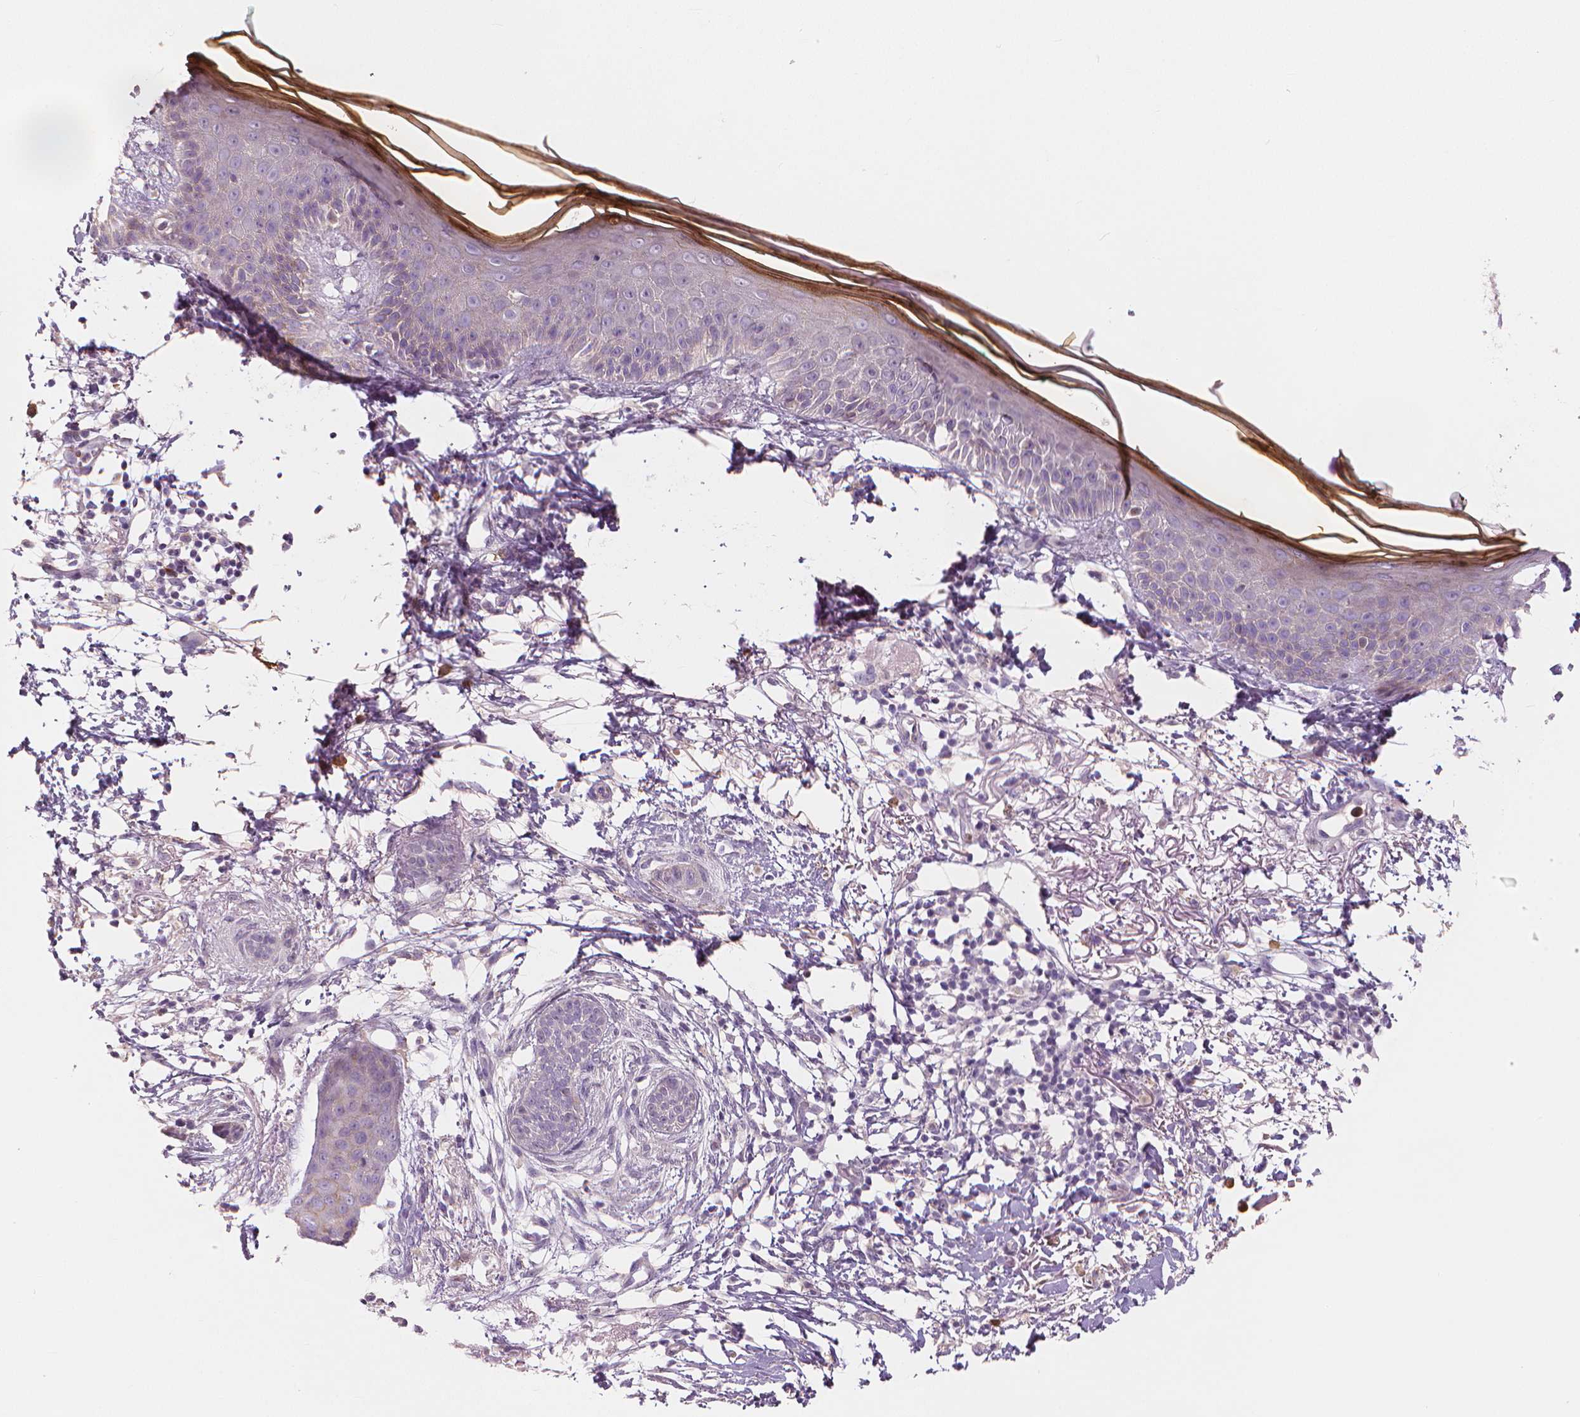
{"staining": {"intensity": "negative", "quantity": "none", "location": "none"}, "tissue": "skin cancer", "cell_type": "Tumor cells", "image_type": "cancer", "snomed": [{"axis": "morphology", "description": "Normal tissue, NOS"}, {"axis": "morphology", "description": "Basal cell carcinoma"}, {"axis": "topography", "description": "Skin"}], "caption": "A high-resolution histopathology image shows immunohistochemistry (IHC) staining of skin basal cell carcinoma, which reveals no significant expression in tumor cells.", "gene": "RNASE7", "patient": {"sex": "male", "age": 84}}